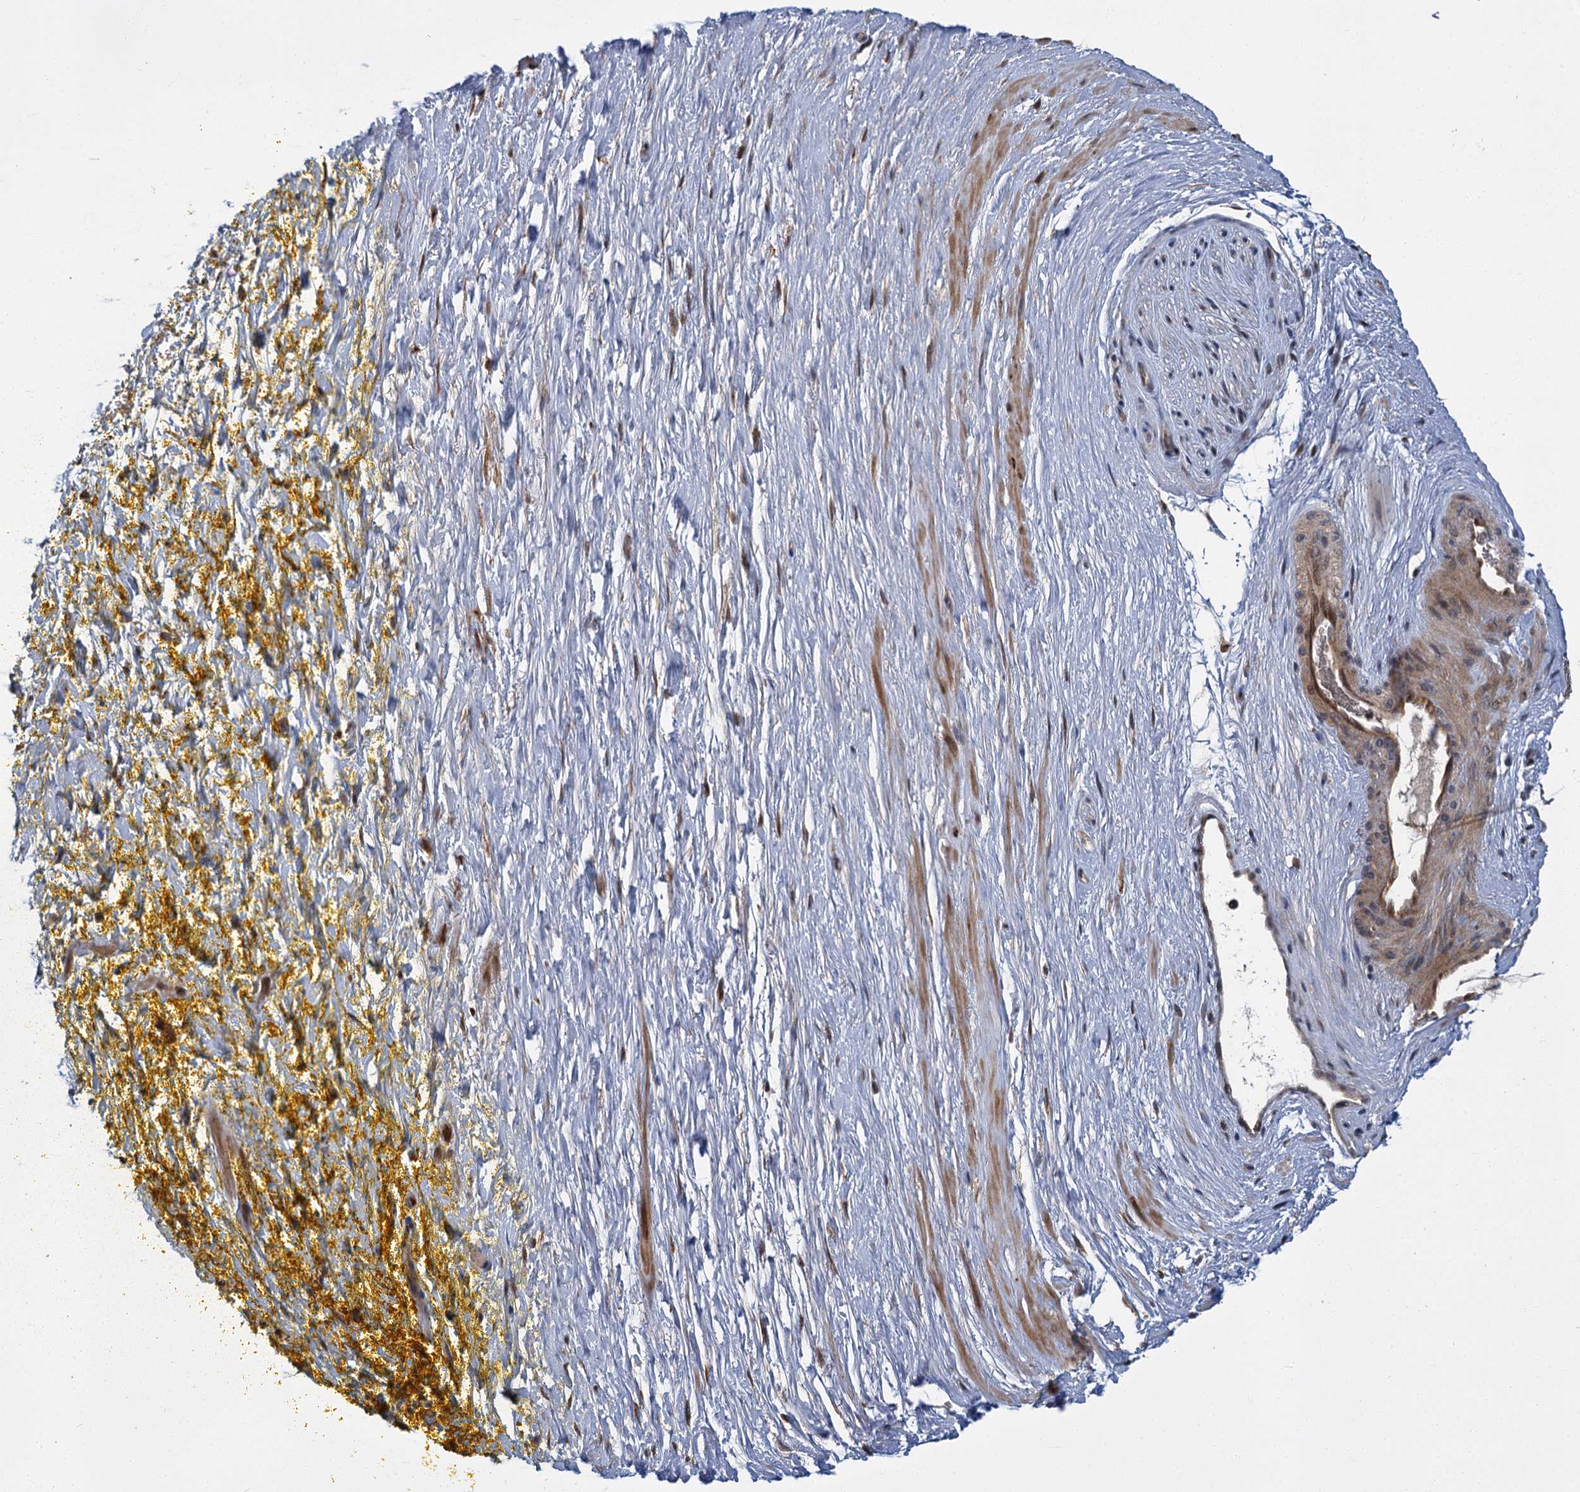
{"staining": {"intensity": "moderate", "quantity": "25%-75%", "location": "cytoplasmic/membranous"}, "tissue": "adipose tissue", "cell_type": "Adipocytes", "image_type": "normal", "snomed": [{"axis": "morphology", "description": "Normal tissue, NOS"}, {"axis": "morphology", "description": "Adenocarcinoma, Low grade"}, {"axis": "topography", "description": "Prostate"}, {"axis": "topography", "description": "Peripheral nerve tissue"}], "caption": "This photomicrograph reveals immunohistochemistry (IHC) staining of unremarkable human adipose tissue, with medium moderate cytoplasmic/membranous expression in approximately 25%-75% of adipocytes.", "gene": "APBA2", "patient": {"sex": "male", "age": 63}}